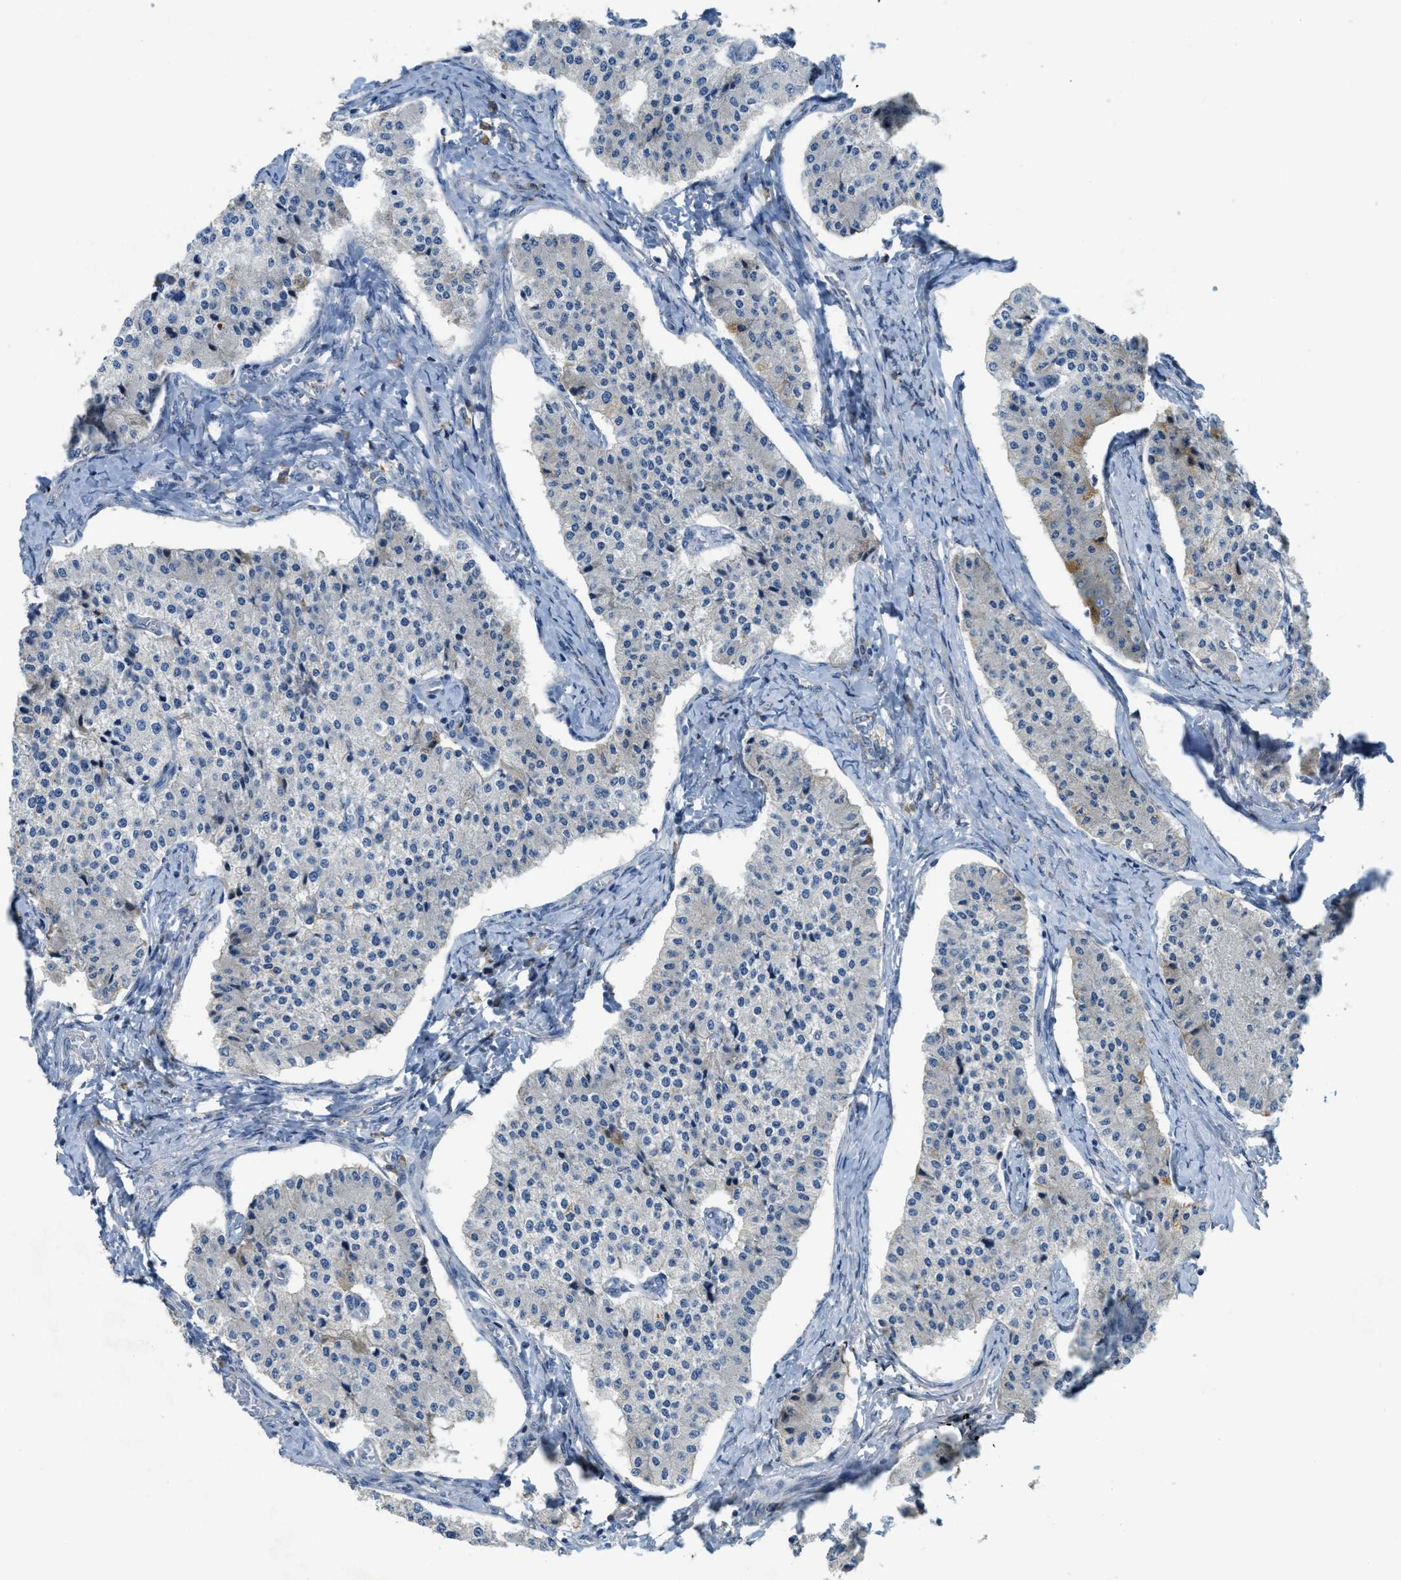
{"staining": {"intensity": "negative", "quantity": "none", "location": "none"}, "tissue": "carcinoid", "cell_type": "Tumor cells", "image_type": "cancer", "snomed": [{"axis": "morphology", "description": "Carcinoid, malignant, NOS"}, {"axis": "topography", "description": "Colon"}], "caption": "IHC micrograph of human carcinoid stained for a protein (brown), which reveals no positivity in tumor cells.", "gene": "CASP10", "patient": {"sex": "female", "age": 52}}